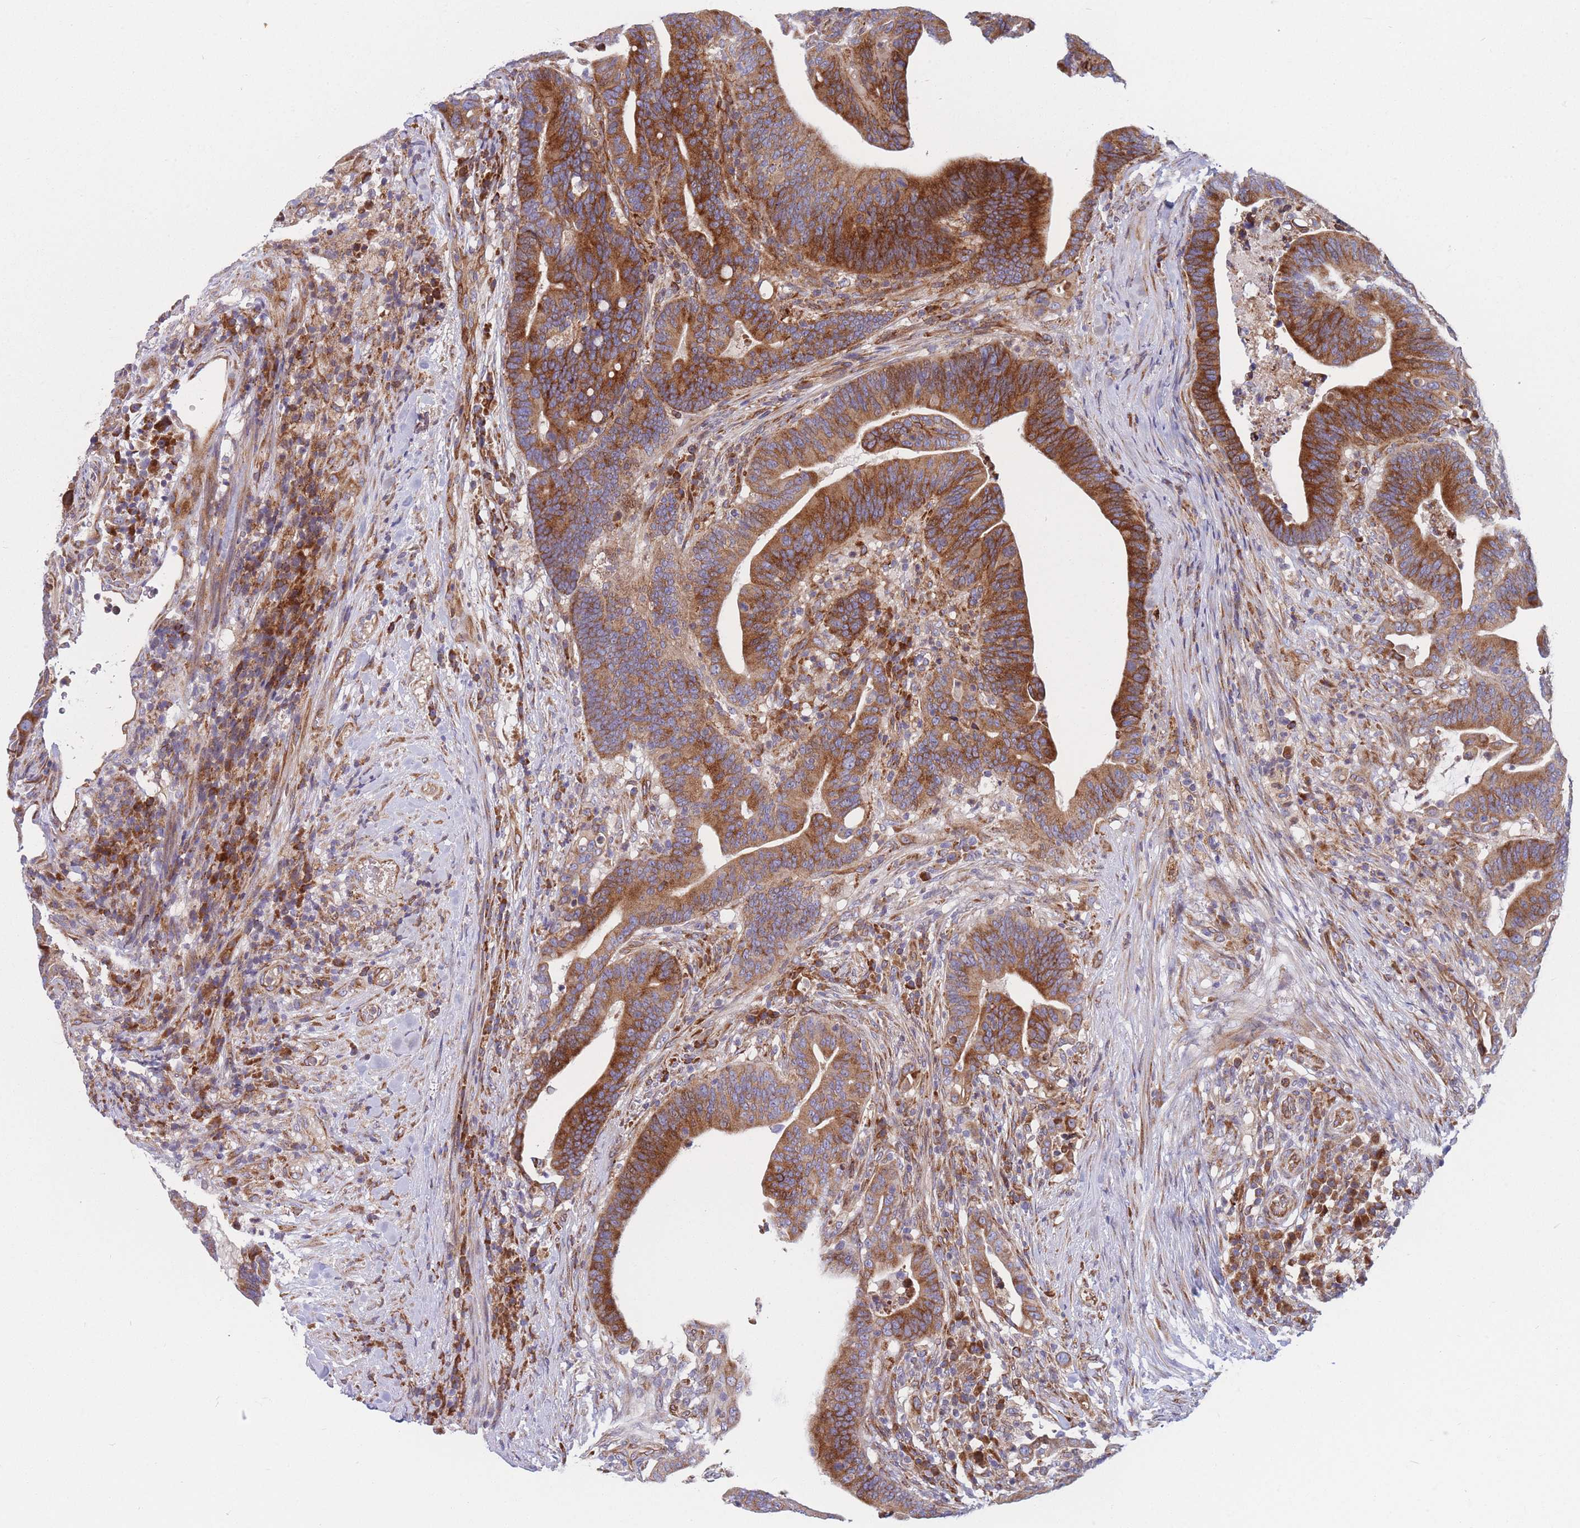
{"staining": {"intensity": "strong", "quantity": ">75%", "location": "cytoplasmic/membranous"}, "tissue": "colorectal cancer", "cell_type": "Tumor cells", "image_type": "cancer", "snomed": [{"axis": "morphology", "description": "Adenocarcinoma, NOS"}, {"axis": "topography", "description": "Colon"}], "caption": "IHC photomicrograph of neoplastic tissue: colorectal cancer stained using IHC reveals high levels of strong protein expression localized specifically in the cytoplasmic/membranous of tumor cells, appearing as a cytoplasmic/membranous brown color.", "gene": "TMEM131L", "patient": {"sex": "female", "age": 66}}